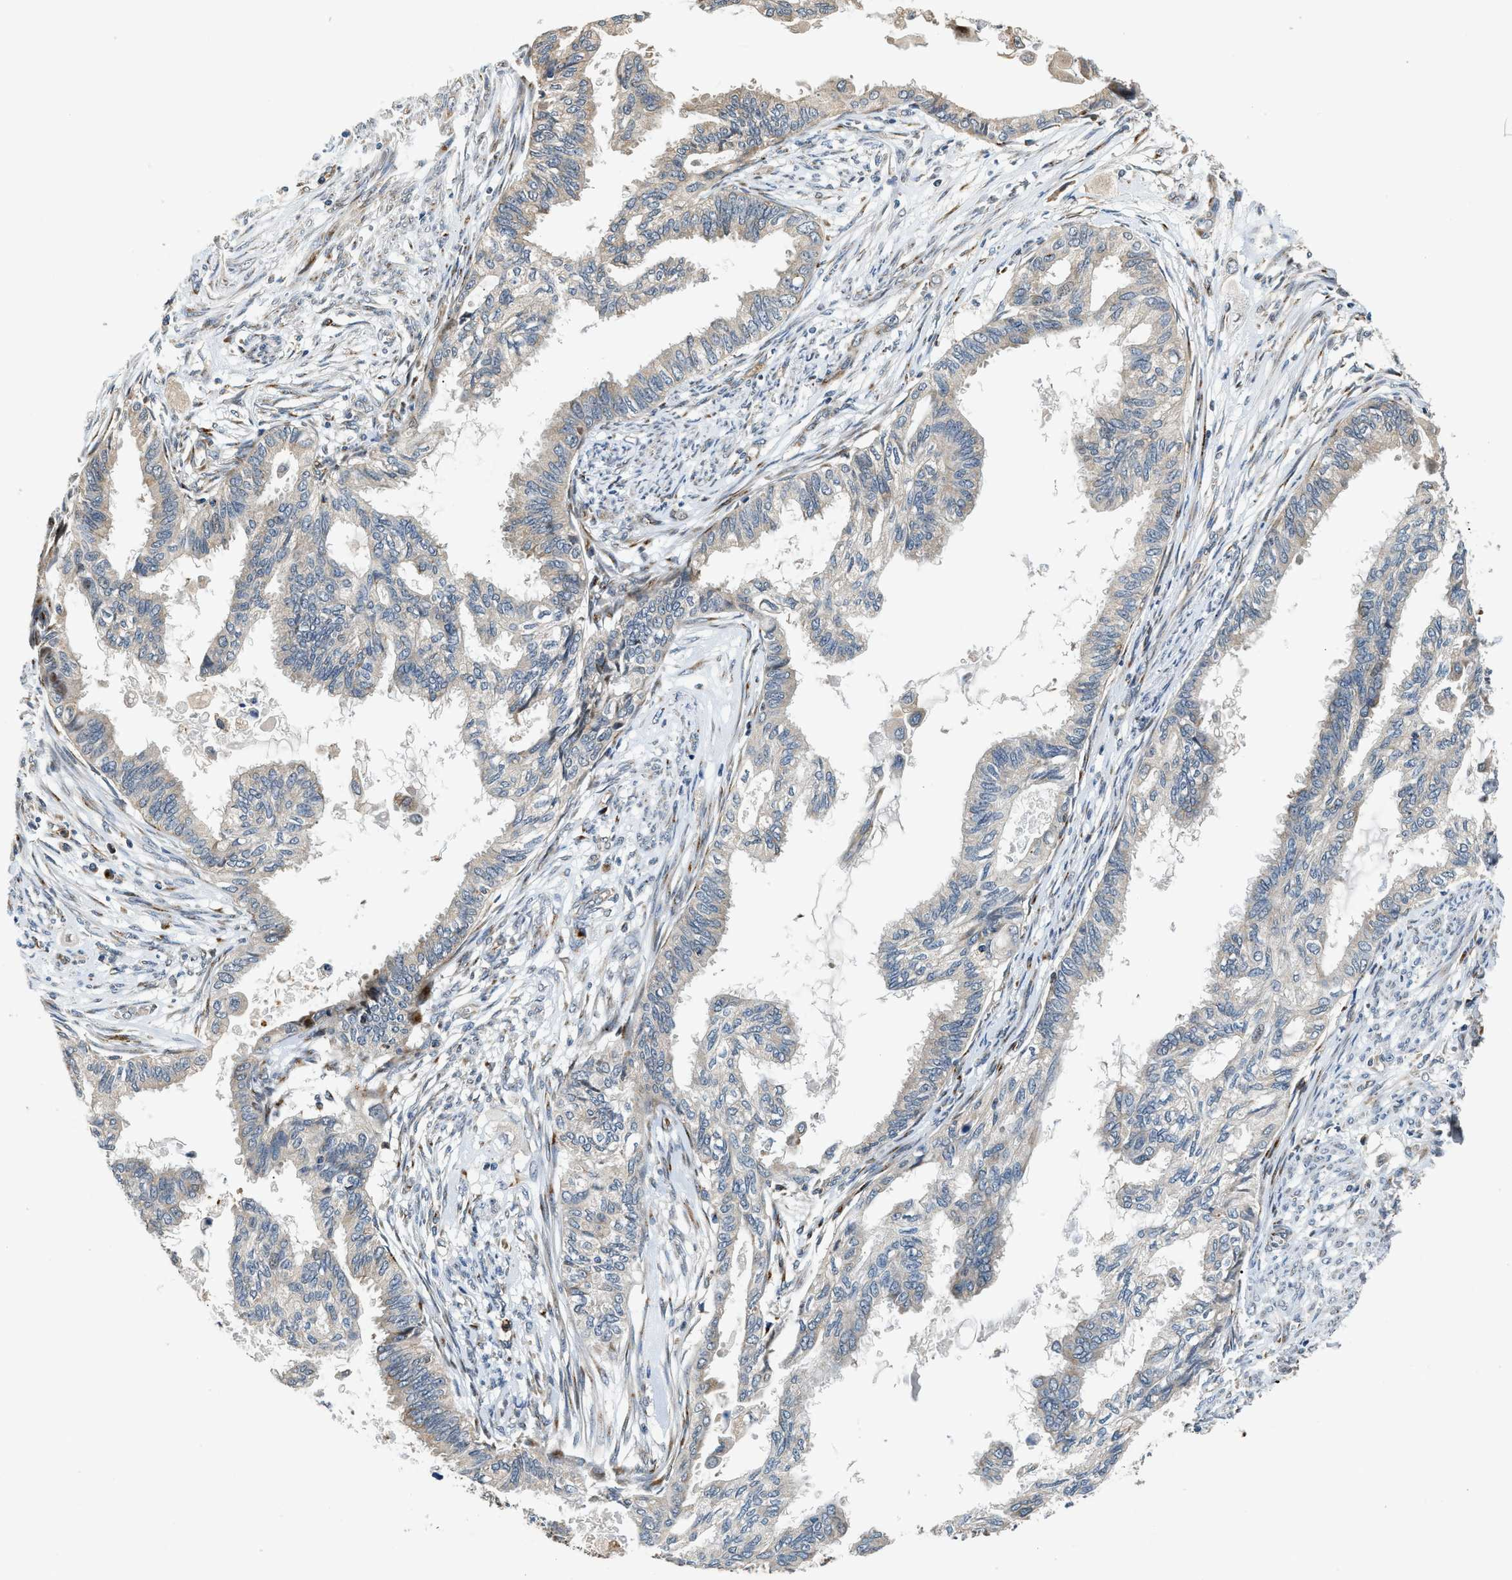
{"staining": {"intensity": "negative", "quantity": "none", "location": "none"}, "tissue": "cervical cancer", "cell_type": "Tumor cells", "image_type": "cancer", "snomed": [{"axis": "morphology", "description": "Normal tissue, NOS"}, {"axis": "morphology", "description": "Adenocarcinoma, NOS"}, {"axis": "topography", "description": "Cervix"}, {"axis": "topography", "description": "Endometrium"}], "caption": "High power microscopy image of an immunohistochemistry photomicrograph of cervical cancer, revealing no significant staining in tumor cells.", "gene": "FUT8", "patient": {"sex": "female", "age": 86}}